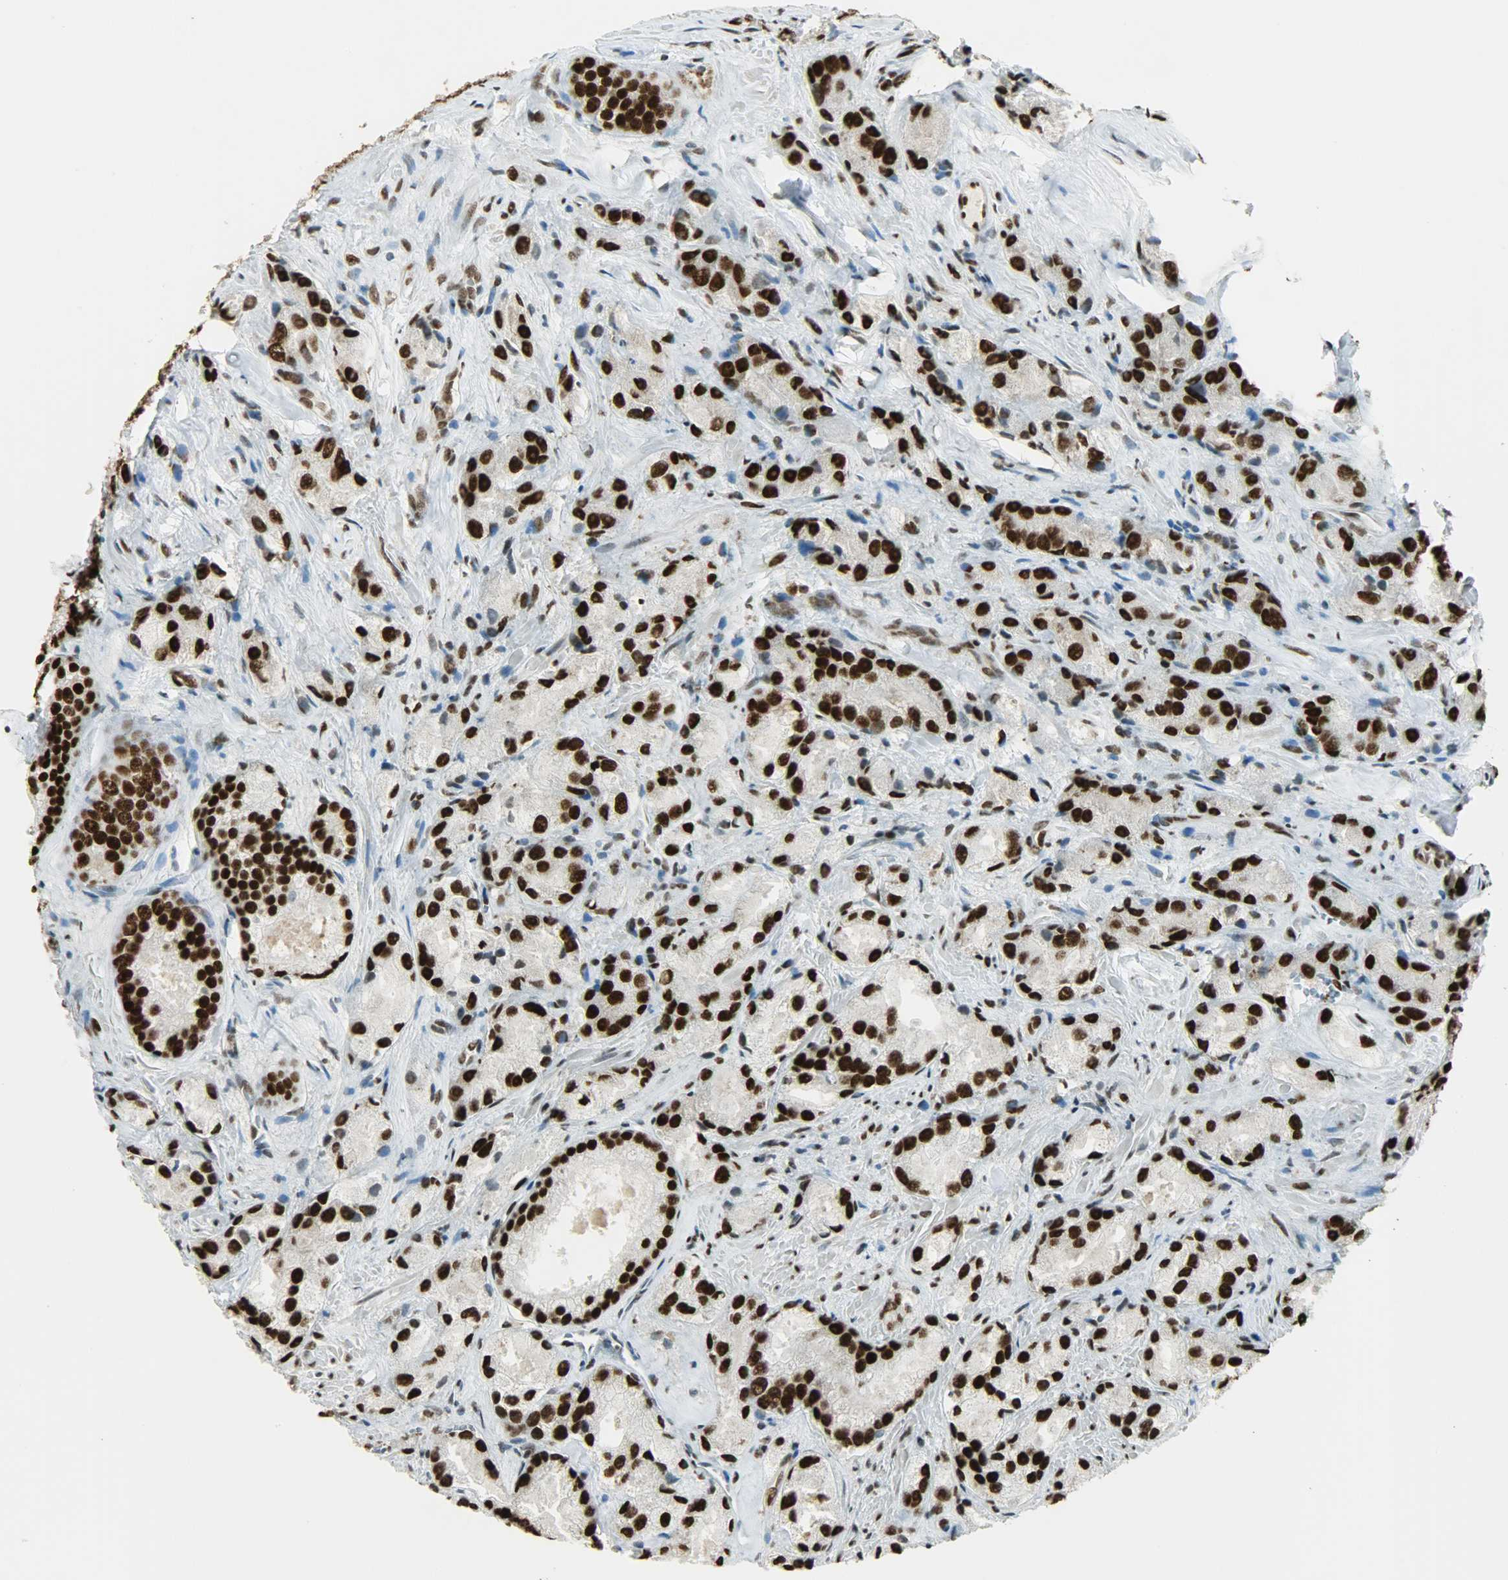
{"staining": {"intensity": "strong", "quantity": ">75%", "location": "nuclear"}, "tissue": "prostate cancer", "cell_type": "Tumor cells", "image_type": "cancer", "snomed": [{"axis": "morphology", "description": "Adenocarcinoma, Low grade"}, {"axis": "topography", "description": "Prostate"}], "caption": "Prostate adenocarcinoma (low-grade) stained with a protein marker exhibits strong staining in tumor cells.", "gene": "MYEF2", "patient": {"sex": "male", "age": 64}}